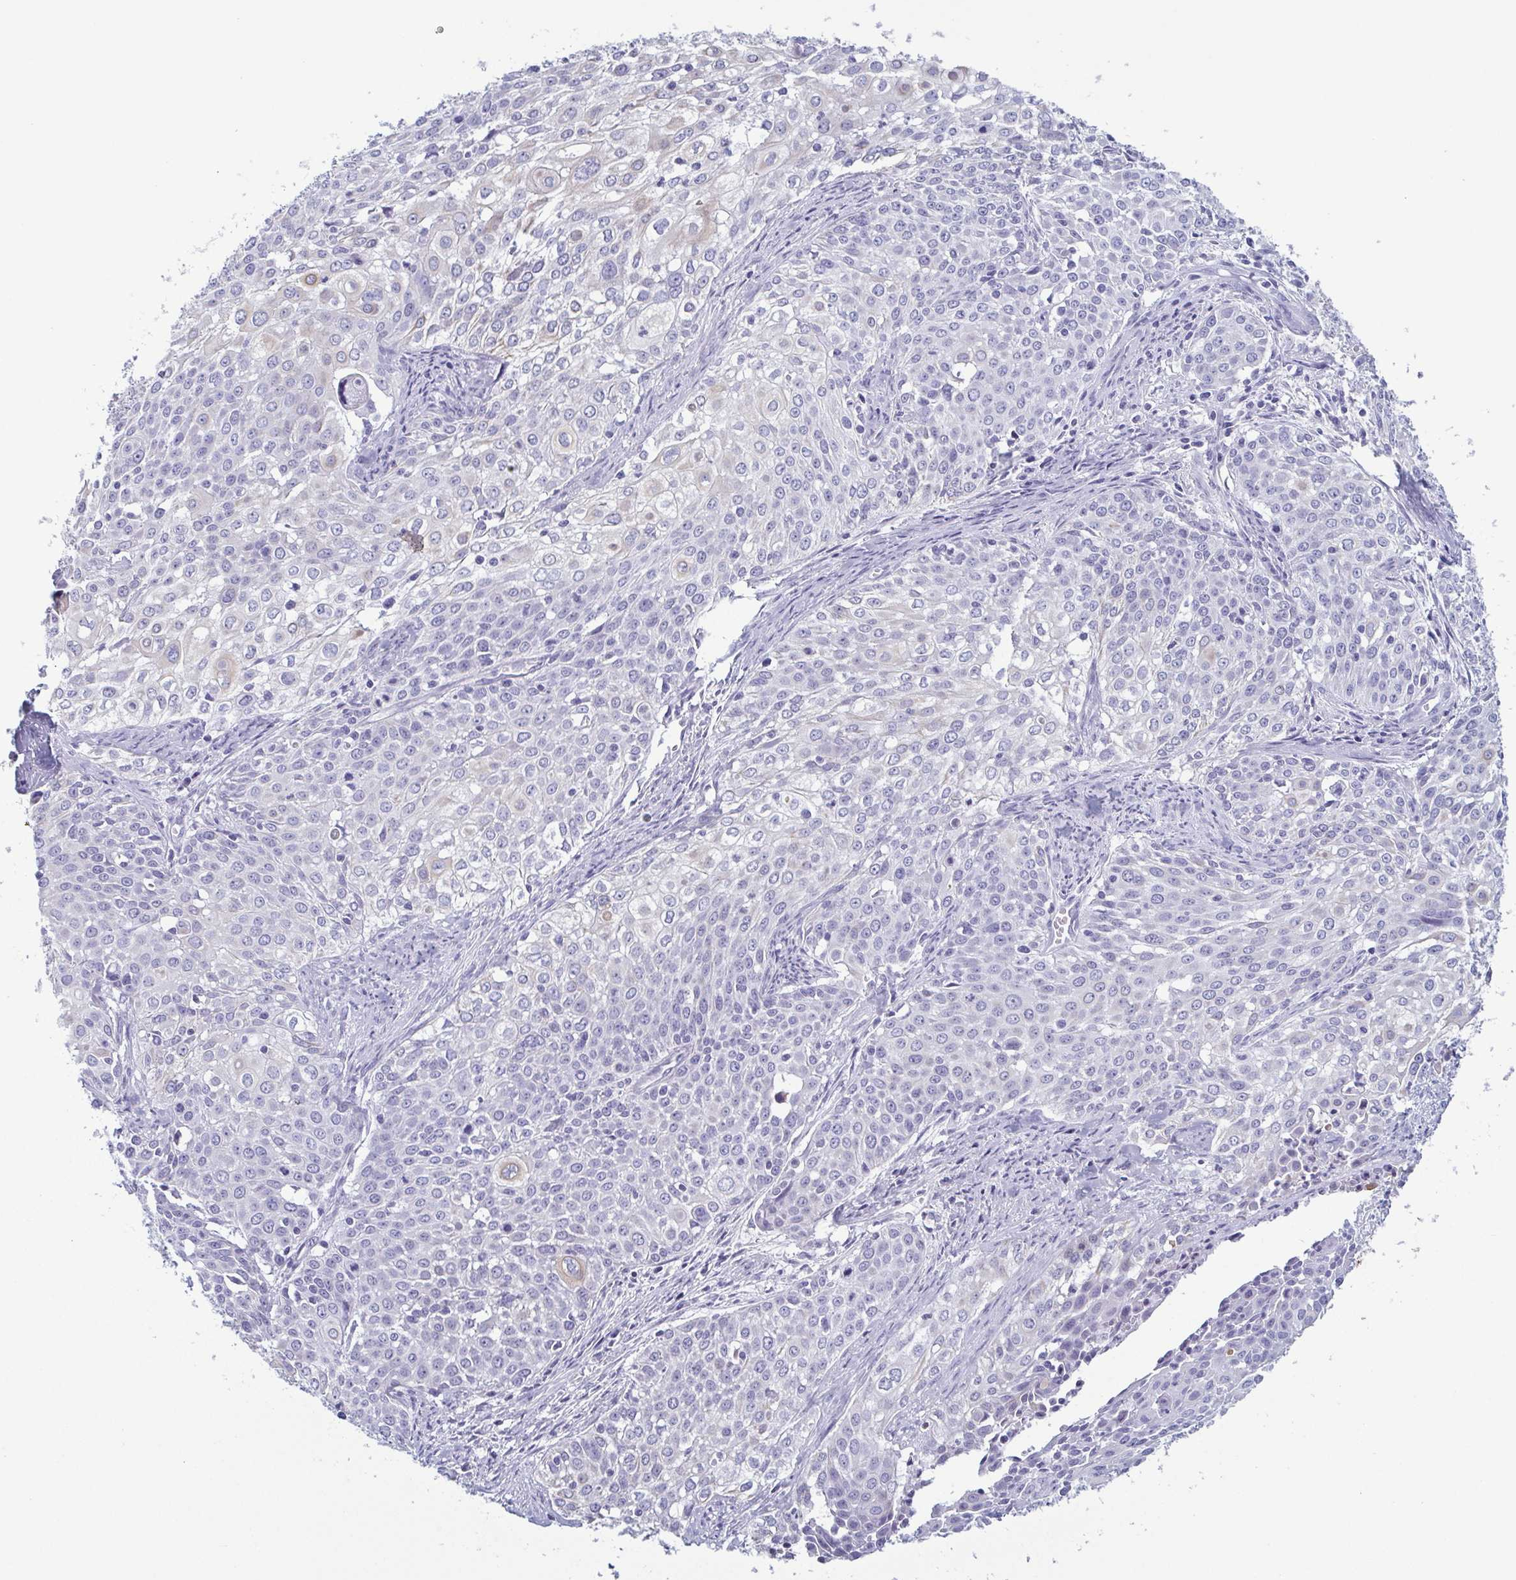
{"staining": {"intensity": "negative", "quantity": "none", "location": "none"}, "tissue": "cervical cancer", "cell_type": "Tumor cells", "image_type": "cancer", "snomed": [{"axis": "morphology", "description": "Squamous cell carcinoma, NOS"}, {"axis": "topography", "description": "Cervix"}], "caption": "Immunohistochemical staining of human cervical cancer (squamous cell carcinoma) exhibits no significant staining in tumor cells.", "gene": "KRT10", "patient": {"sex": "female", "age": 39}}